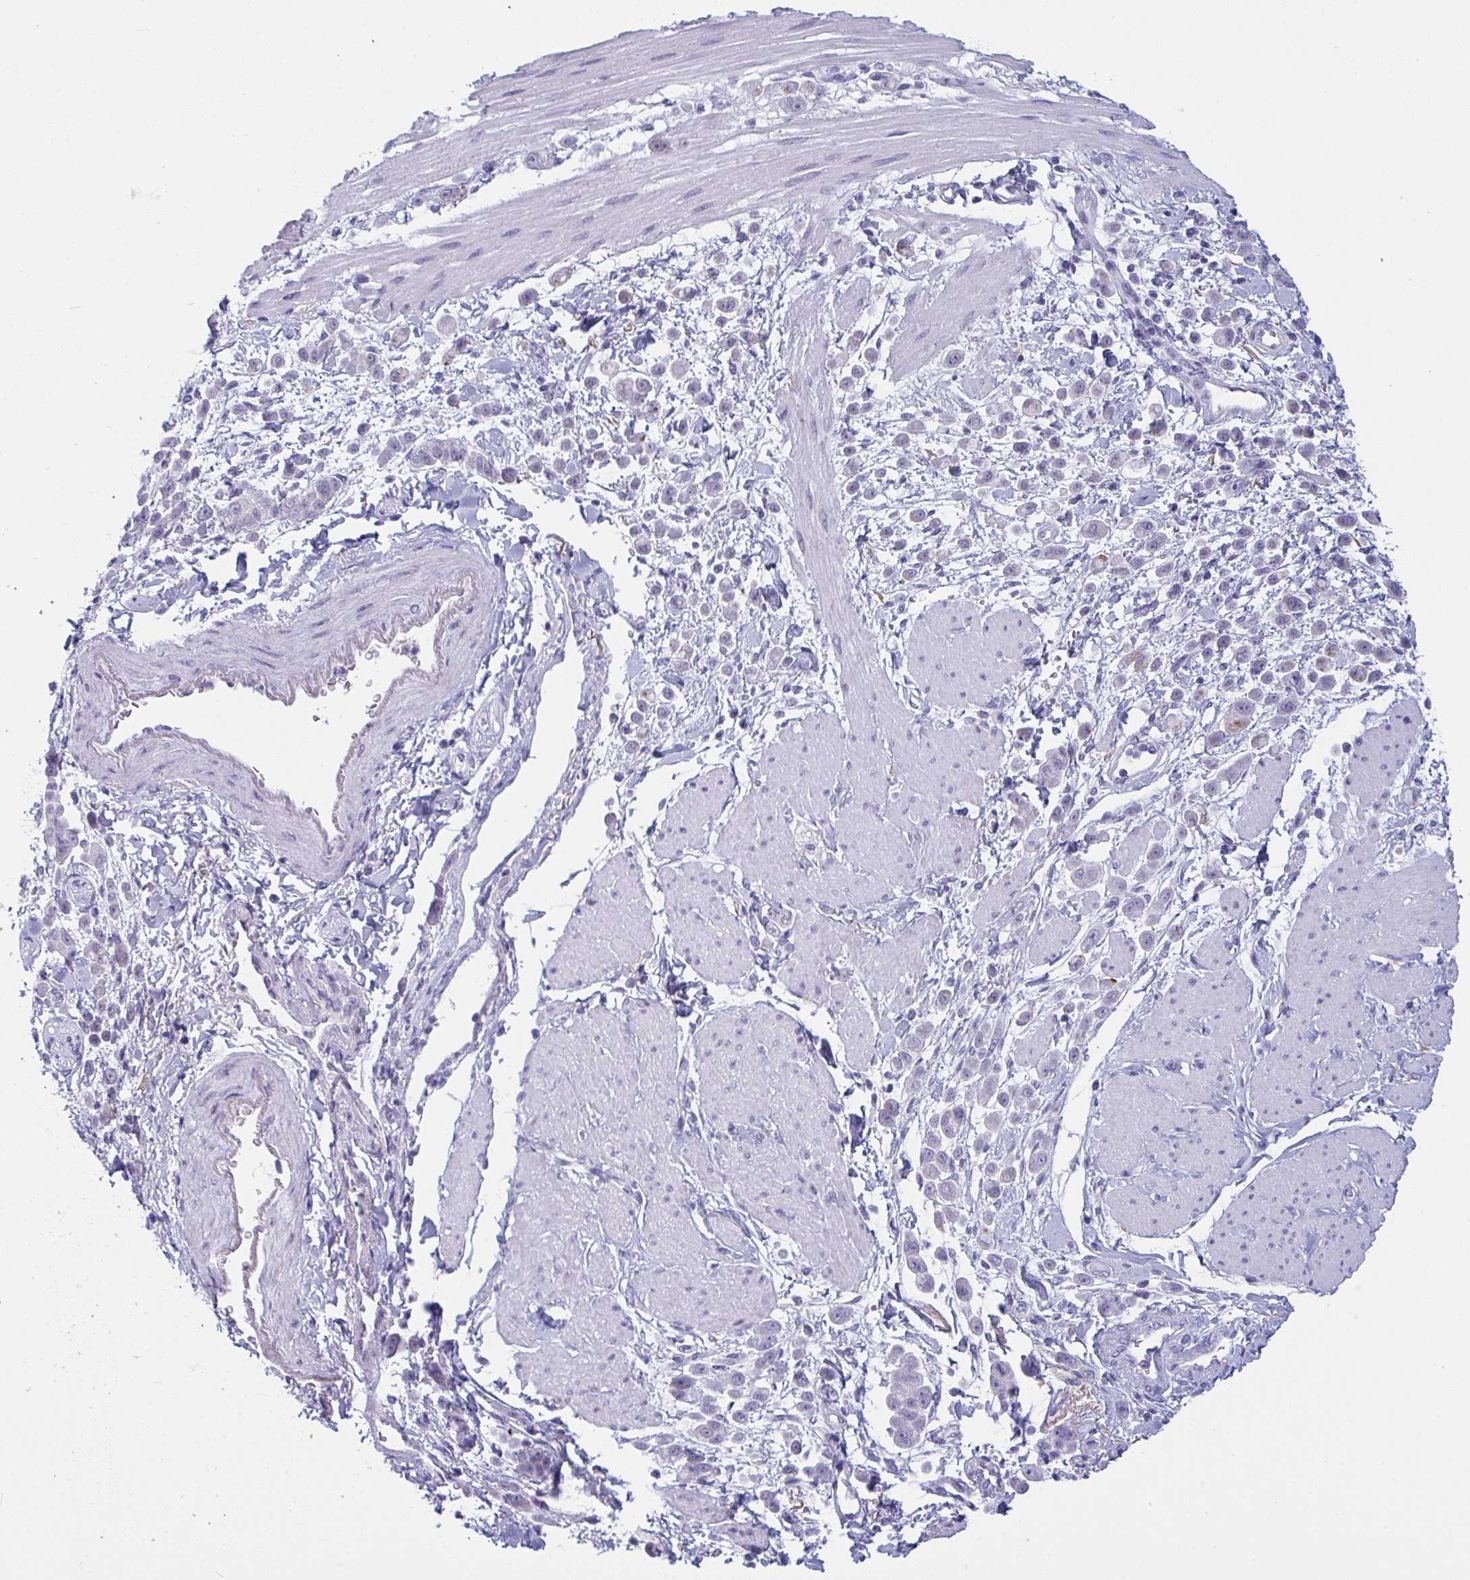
{"staining": {"intensity": "weak", "quantity": "<25%", "location": "cytoplasmic/membranous"}, "tissue": "pancreatic cancer", "cell_type": "Tumor cells", "image_type": "cancer", "snomed": [{"axis": "morphology", "description": "Normal tissue, NOS"}, {"axis": "morphology", "description": "Adenocarcinoma, NOS"}, {"axis": "topography", "description": "Pancreas"}], "caption": "Image shows no protein staining in tumor cells of adenocarcinoma (pancreatic) tissue.", "gene": "PRDM9", "patient": {"sex": "female", "age": 64}}